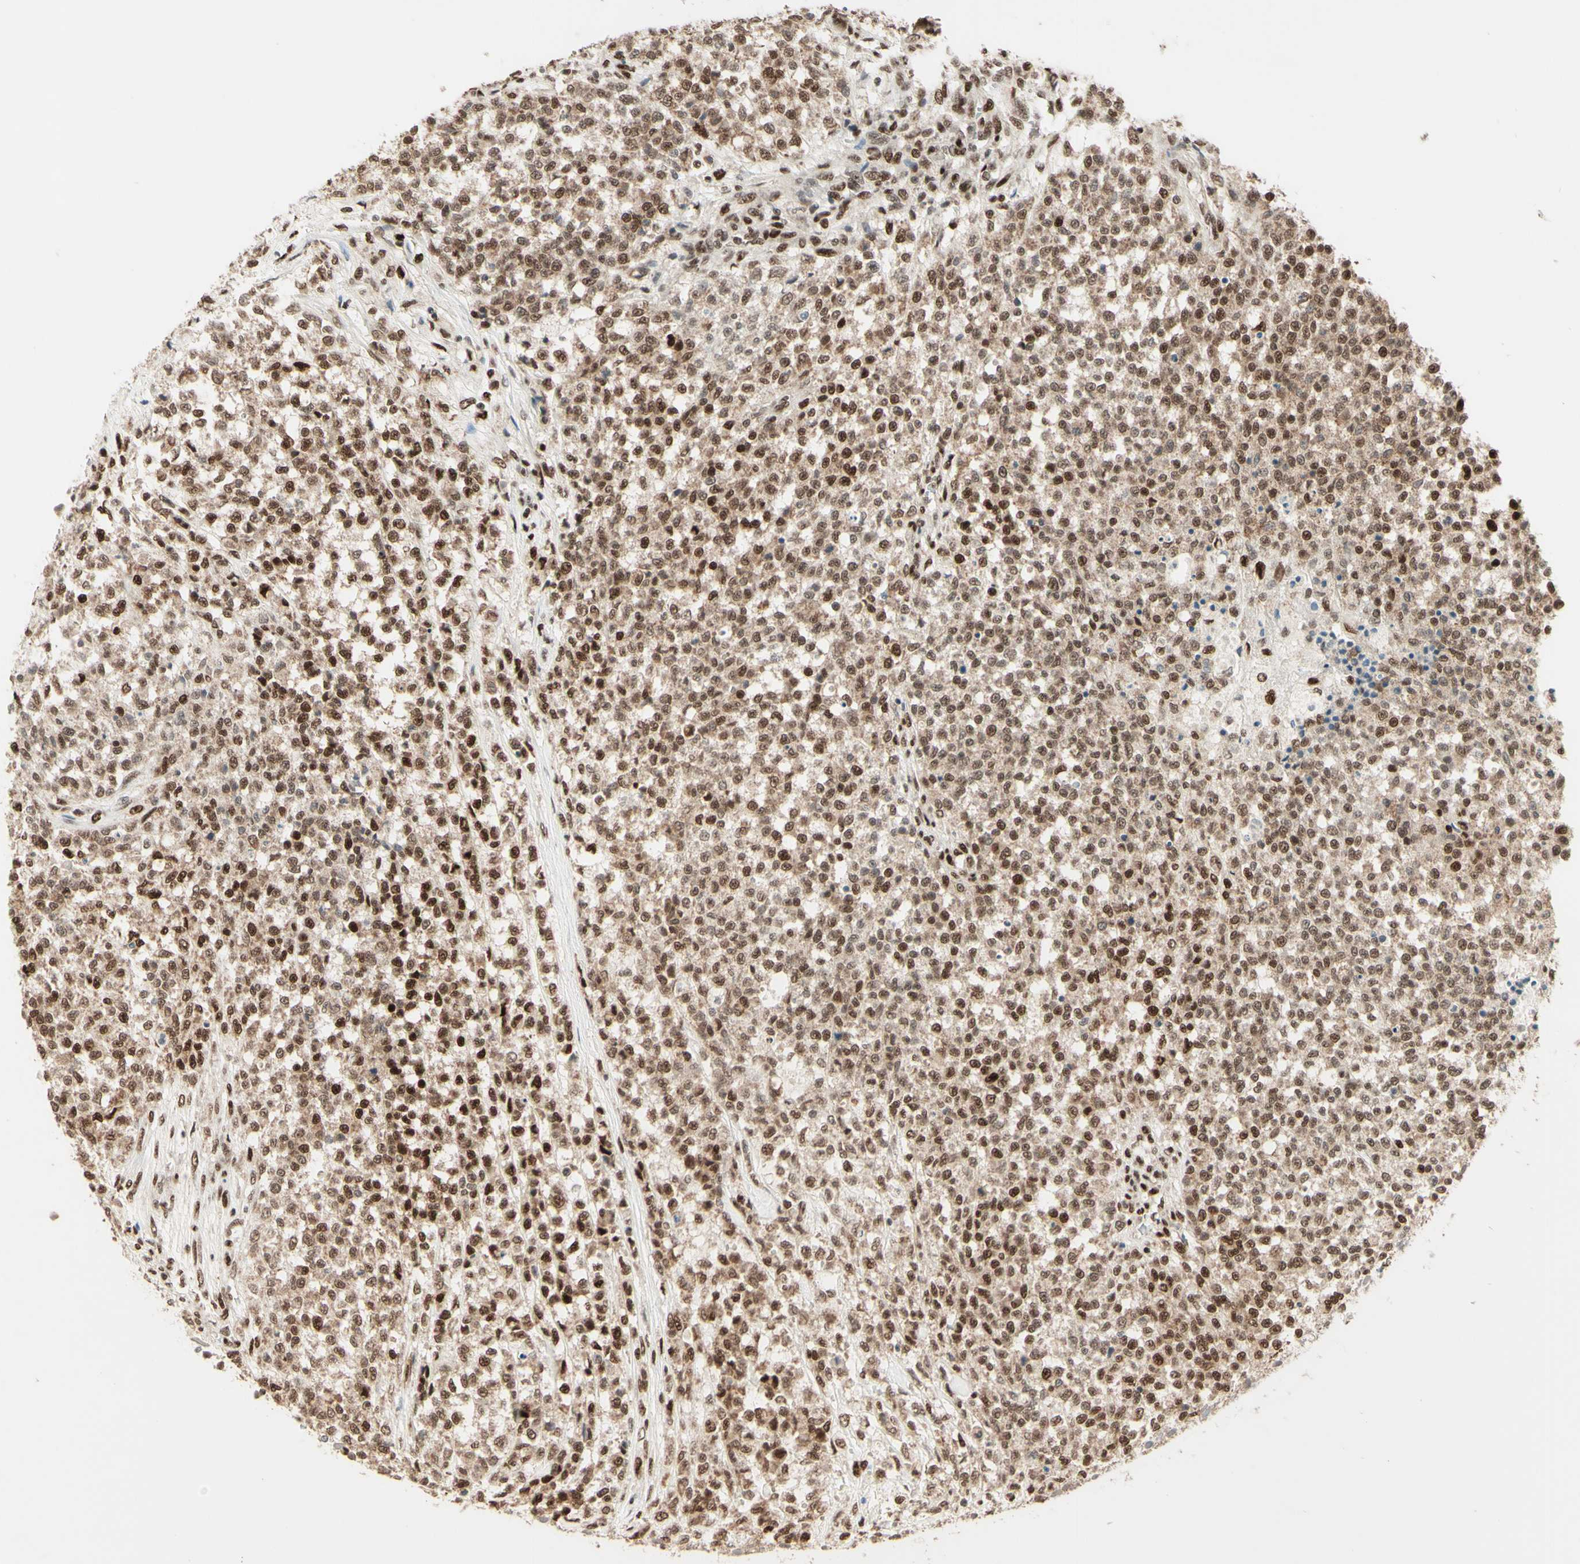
{"staining": {"intensity": "moderate", "quantity": ">75%", "location": "nuclear"}, "tissue": "testis cancer", "cell_type": "Tumor cells", "image_type": "cancer", "snomed": [{"axis": "morphology", "description": "Seminoma, NOS"}, {"axis": "topography", "description": "Testis"}], "caption": "Testis seminoma was stained to show a protein in brown. There is medium levels of moderate nuclear positivity in about >75% of tumor cells.", "gene": "NR3C1", "patient": {"sex": "male", "age": 59}}